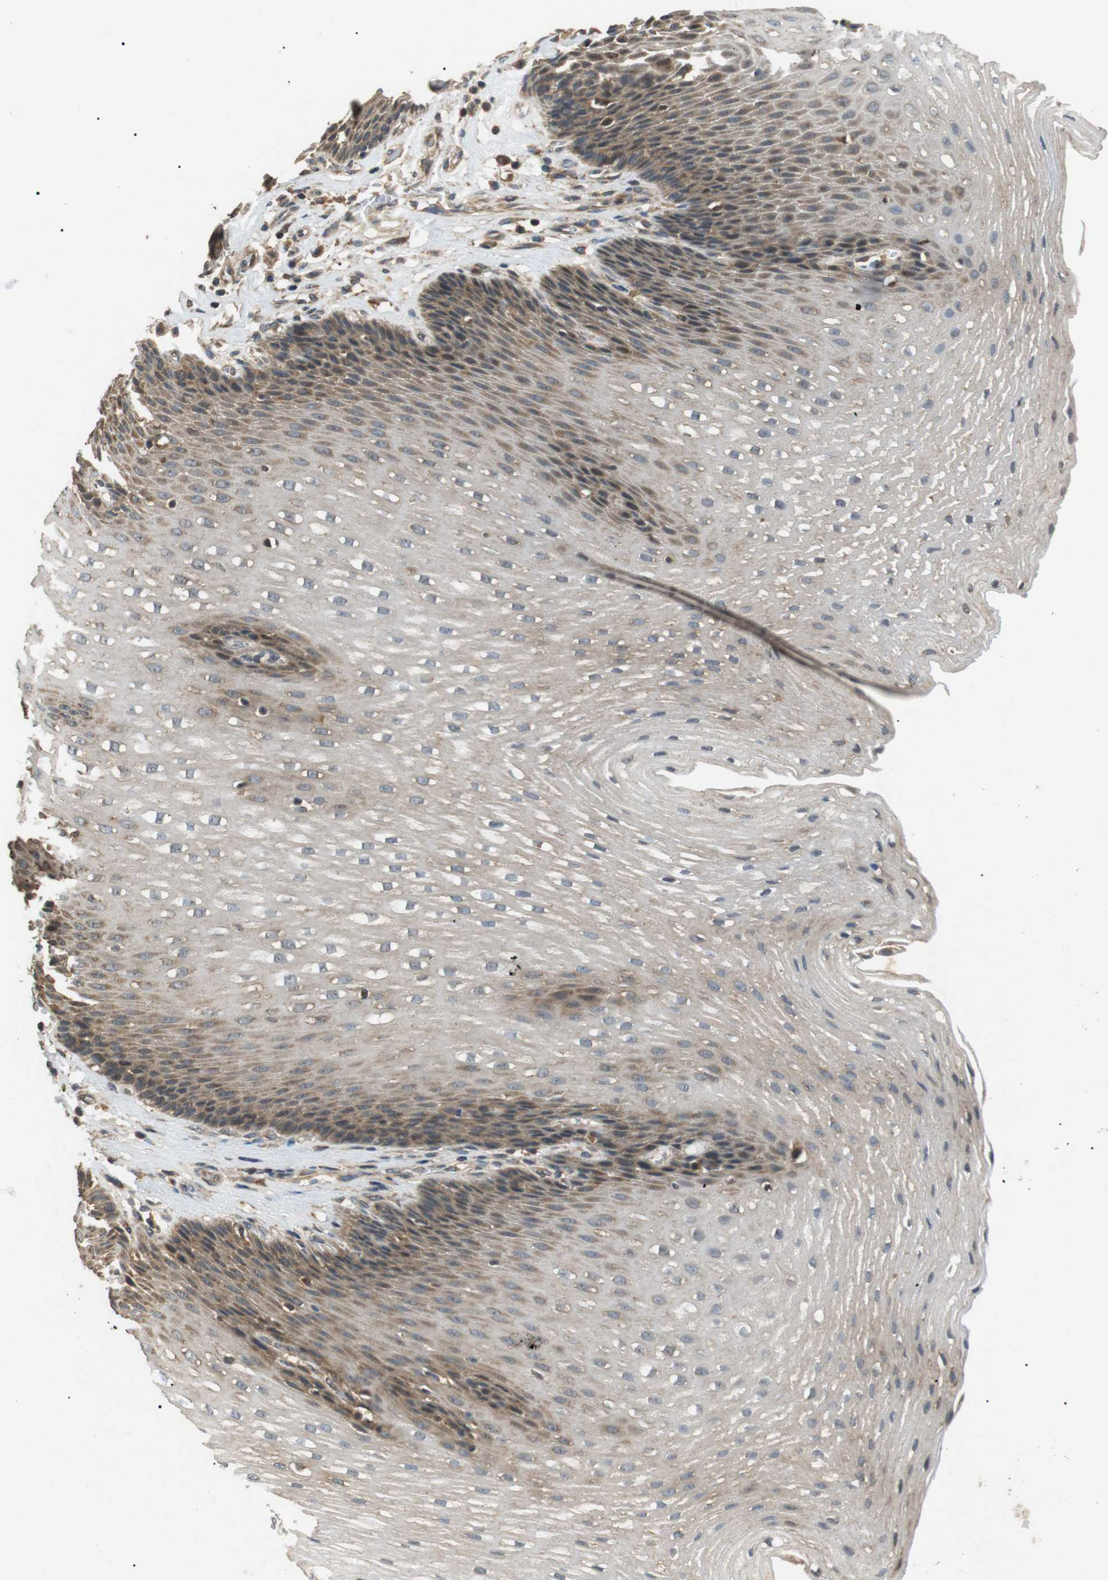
{"staining": {"intensity": "moderate", "quantity": "25%-75%", "location": "cytoplasmic/membranous"}, "tissue": "esophagus", "cell_type": "Squamous epithelial cells", "image_type": "normal", "snomed": [{"axis": "morphology", "description": "Normal tissue, NOS"}, {"axis": "topography", "description": "Esophagus"}], "caption": "An image of esophagus stained for a protein displays moderate cytoplasmic/membranous brown staining in squamous epithelial cells. (Brightfield microscopy of DAB IHC at high magnification).", "gene": "TBC1D15", "patient": {"sex": "male", "age": 48}}